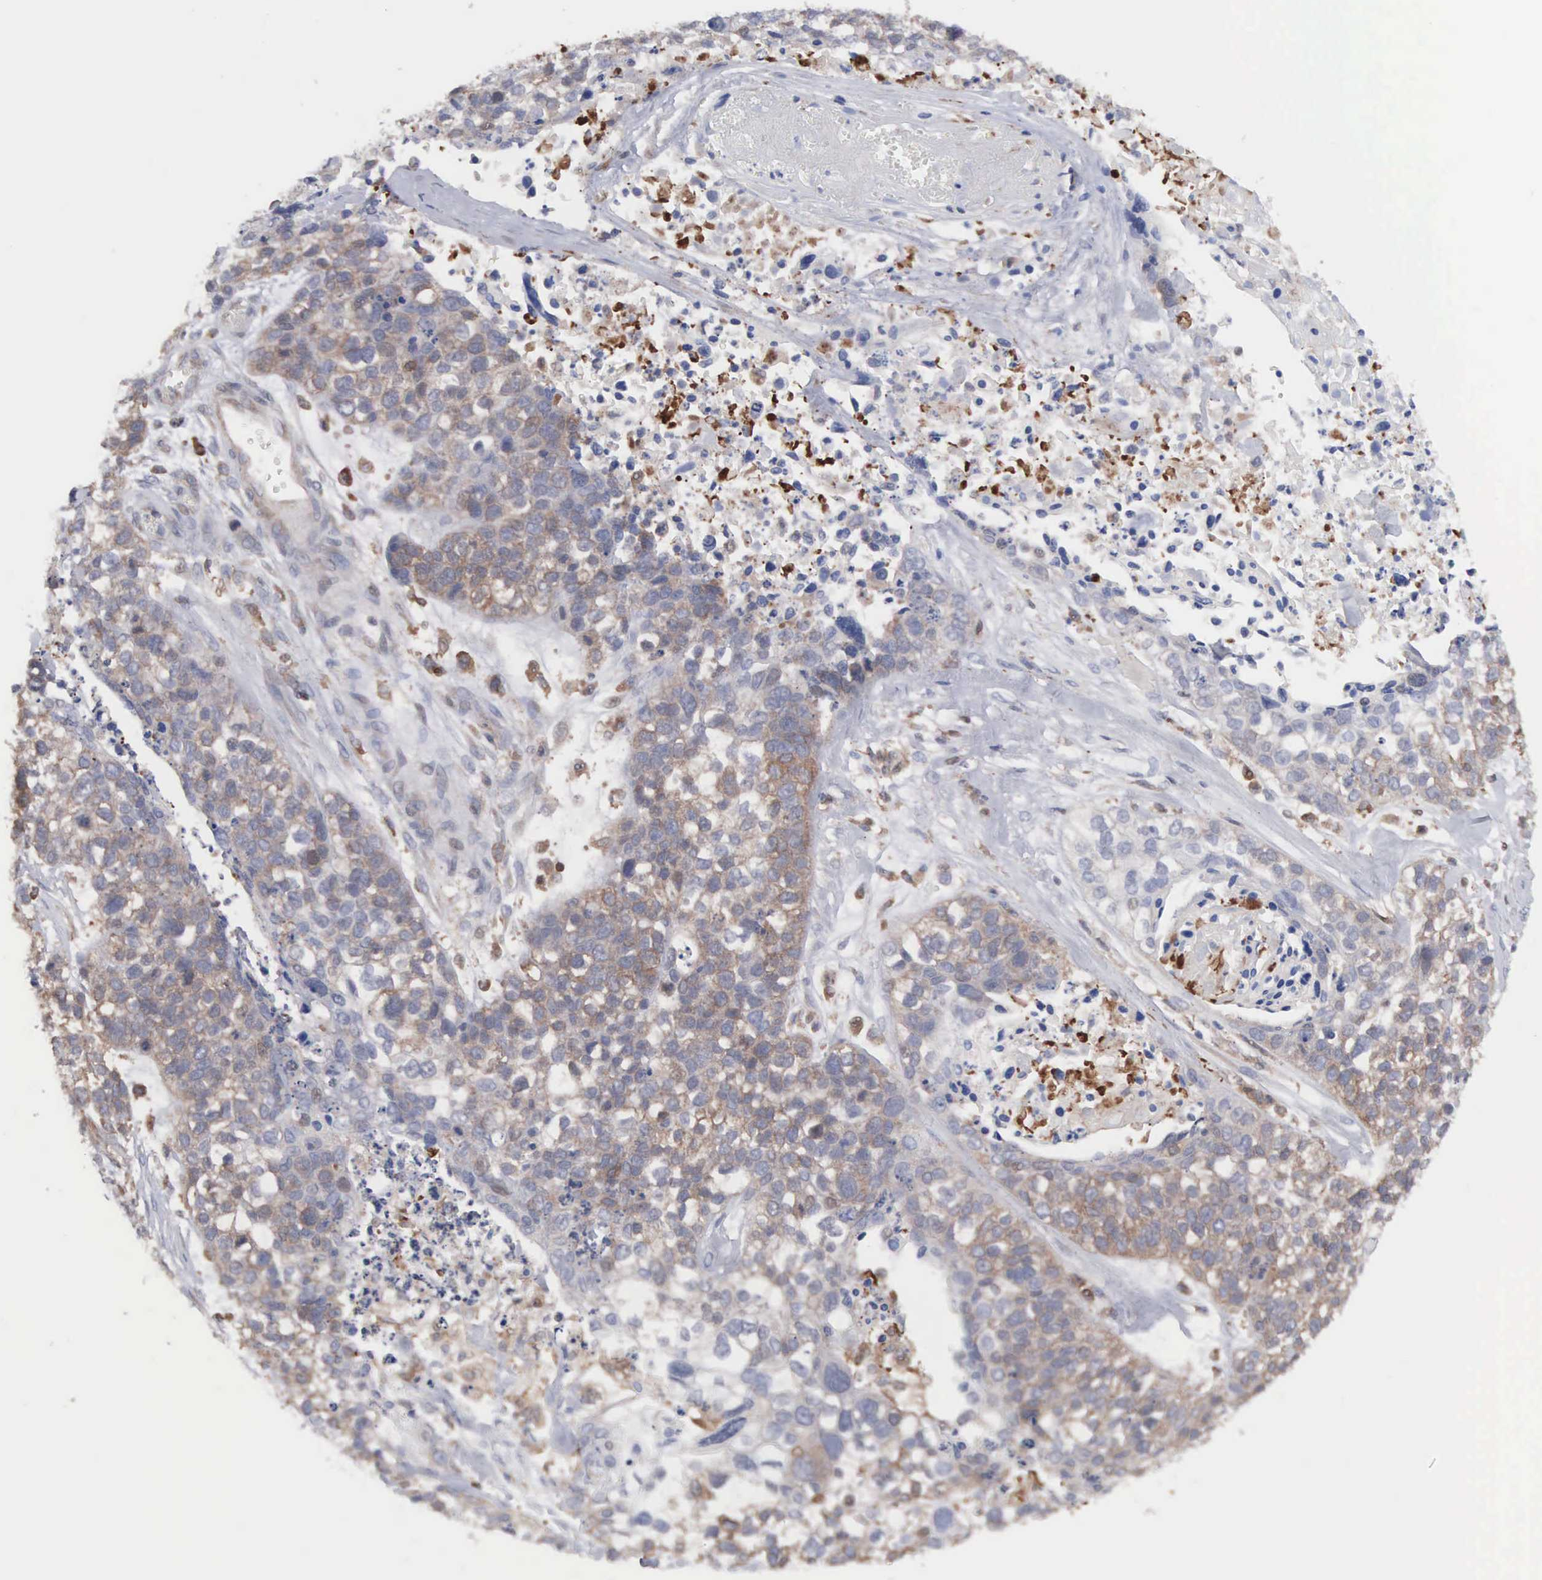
{"staining": {"intensity": "weak", "quantity": "25%-75%", "location": "cytoplasmic/membranous"}, "tissue": "lung cancer", "cell_type": "Tumor cells", "image_type": "cancer", "snomed": [{"axis": "morphology", "description": "Squamous cell carcinoma, NOS"}, {"axis": "topography", "description": "Lymph node"}, {"axis": "topography", "description": "Lung"}], "caption": "Immunohistochemistry of lung cancer reveals low levels of weak cytoplasmic/membranous expression in approximately 25%-75% of tumor cells.", "gene": "MTHFD1", "patient": {"sex": "male", "age": 74}}